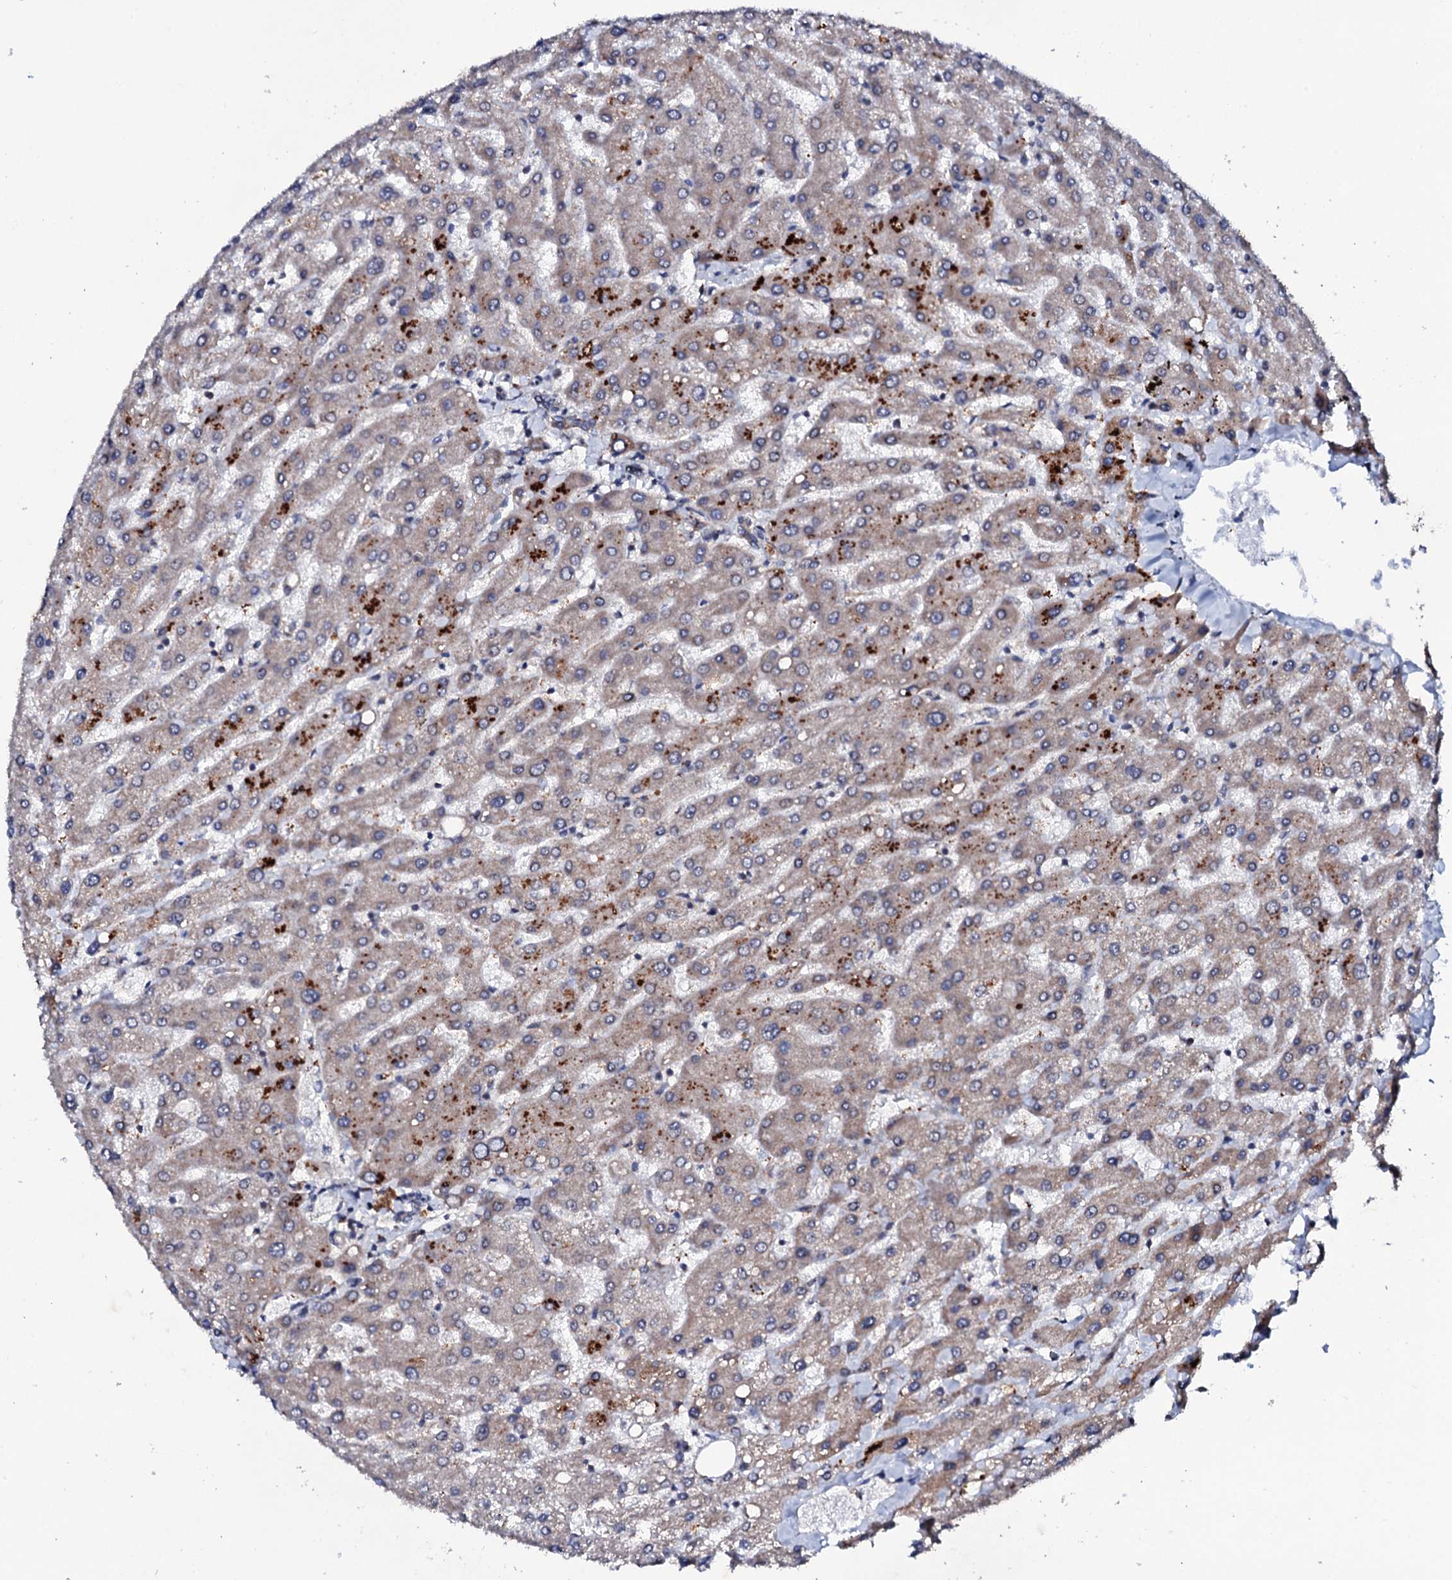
{"staining": {"intensity": "moderate", "quantity": "<25%", "location": "cytoplasmic/membranous"}, "tissue": "liver", "cell_type": "Cholangiocytes", "image_type": "normal", "snomed": [{"axis": "morphology", "description": "Normal tissue, NOS"}, {"axis": "topography", "description": "Liver"}], "caption": "Immunohistochemical staining of normal human liver exhibits moderate cytoplasmic/membranous protein staining in approximately <25% of cholangiocytes. (DAB IHC with brightfield microscopy, high magnification).", "gene": "MTIF3", "patient": {"sex": "male", "age": 55}}